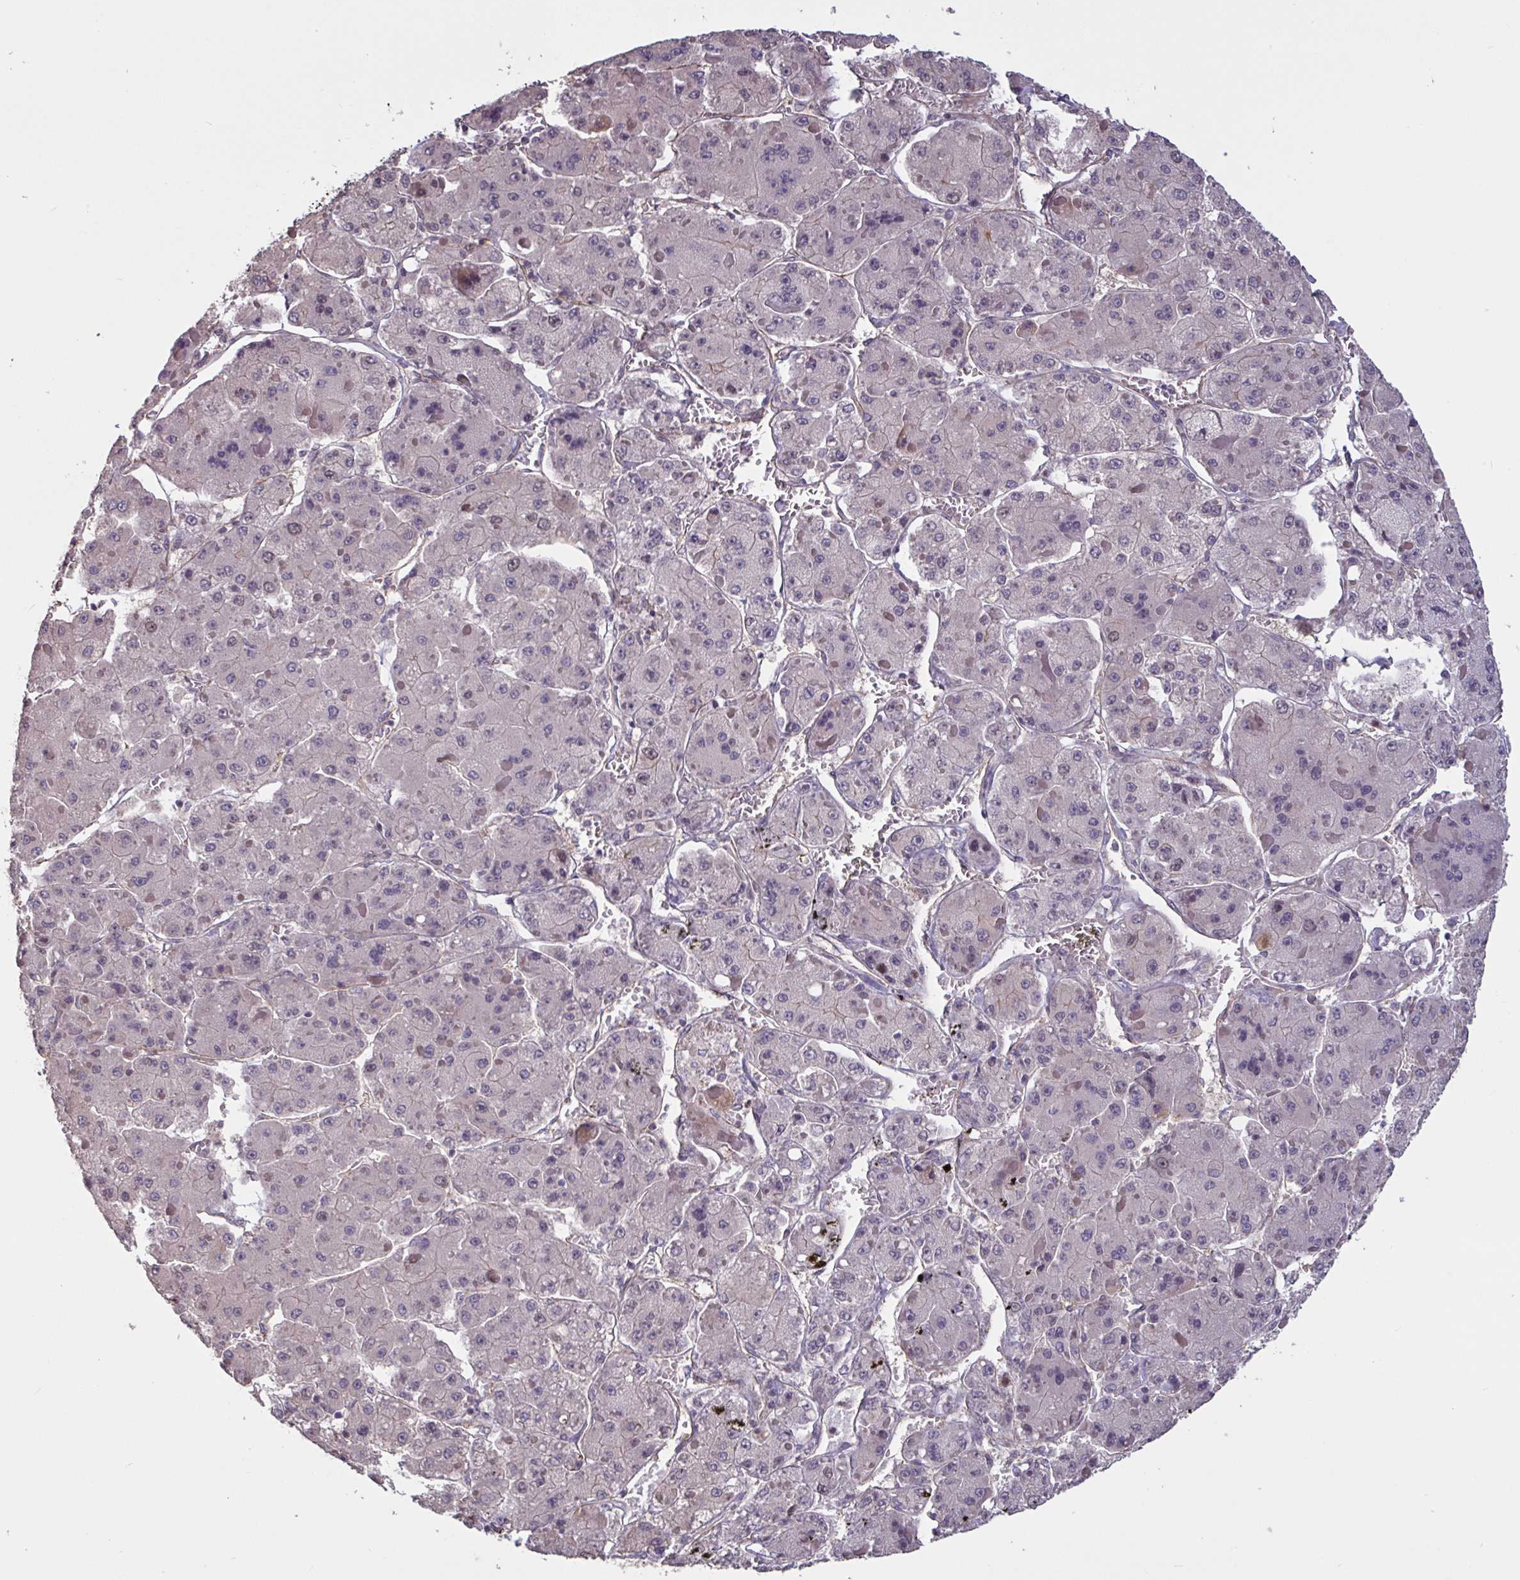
{"staining": {"intensity": "negative", "quantity": "none", "location": "none"}, "tissue": "liver cancer", "cell_type": "Tumor cells", "image_type": "cancer", "snomed": [{"axis": "morphology", "description": "Carcinoma, Hepatocellular, NOS"}, {"axis": "topography", "description": "Liver"}], "caption": "Hepatocellular carcinoma (liver) was stained to show a protein in brown. There is no significant expression in tumor cells.", "gene": "IPO5", "patient": {"sex": "female", "age": 73}}